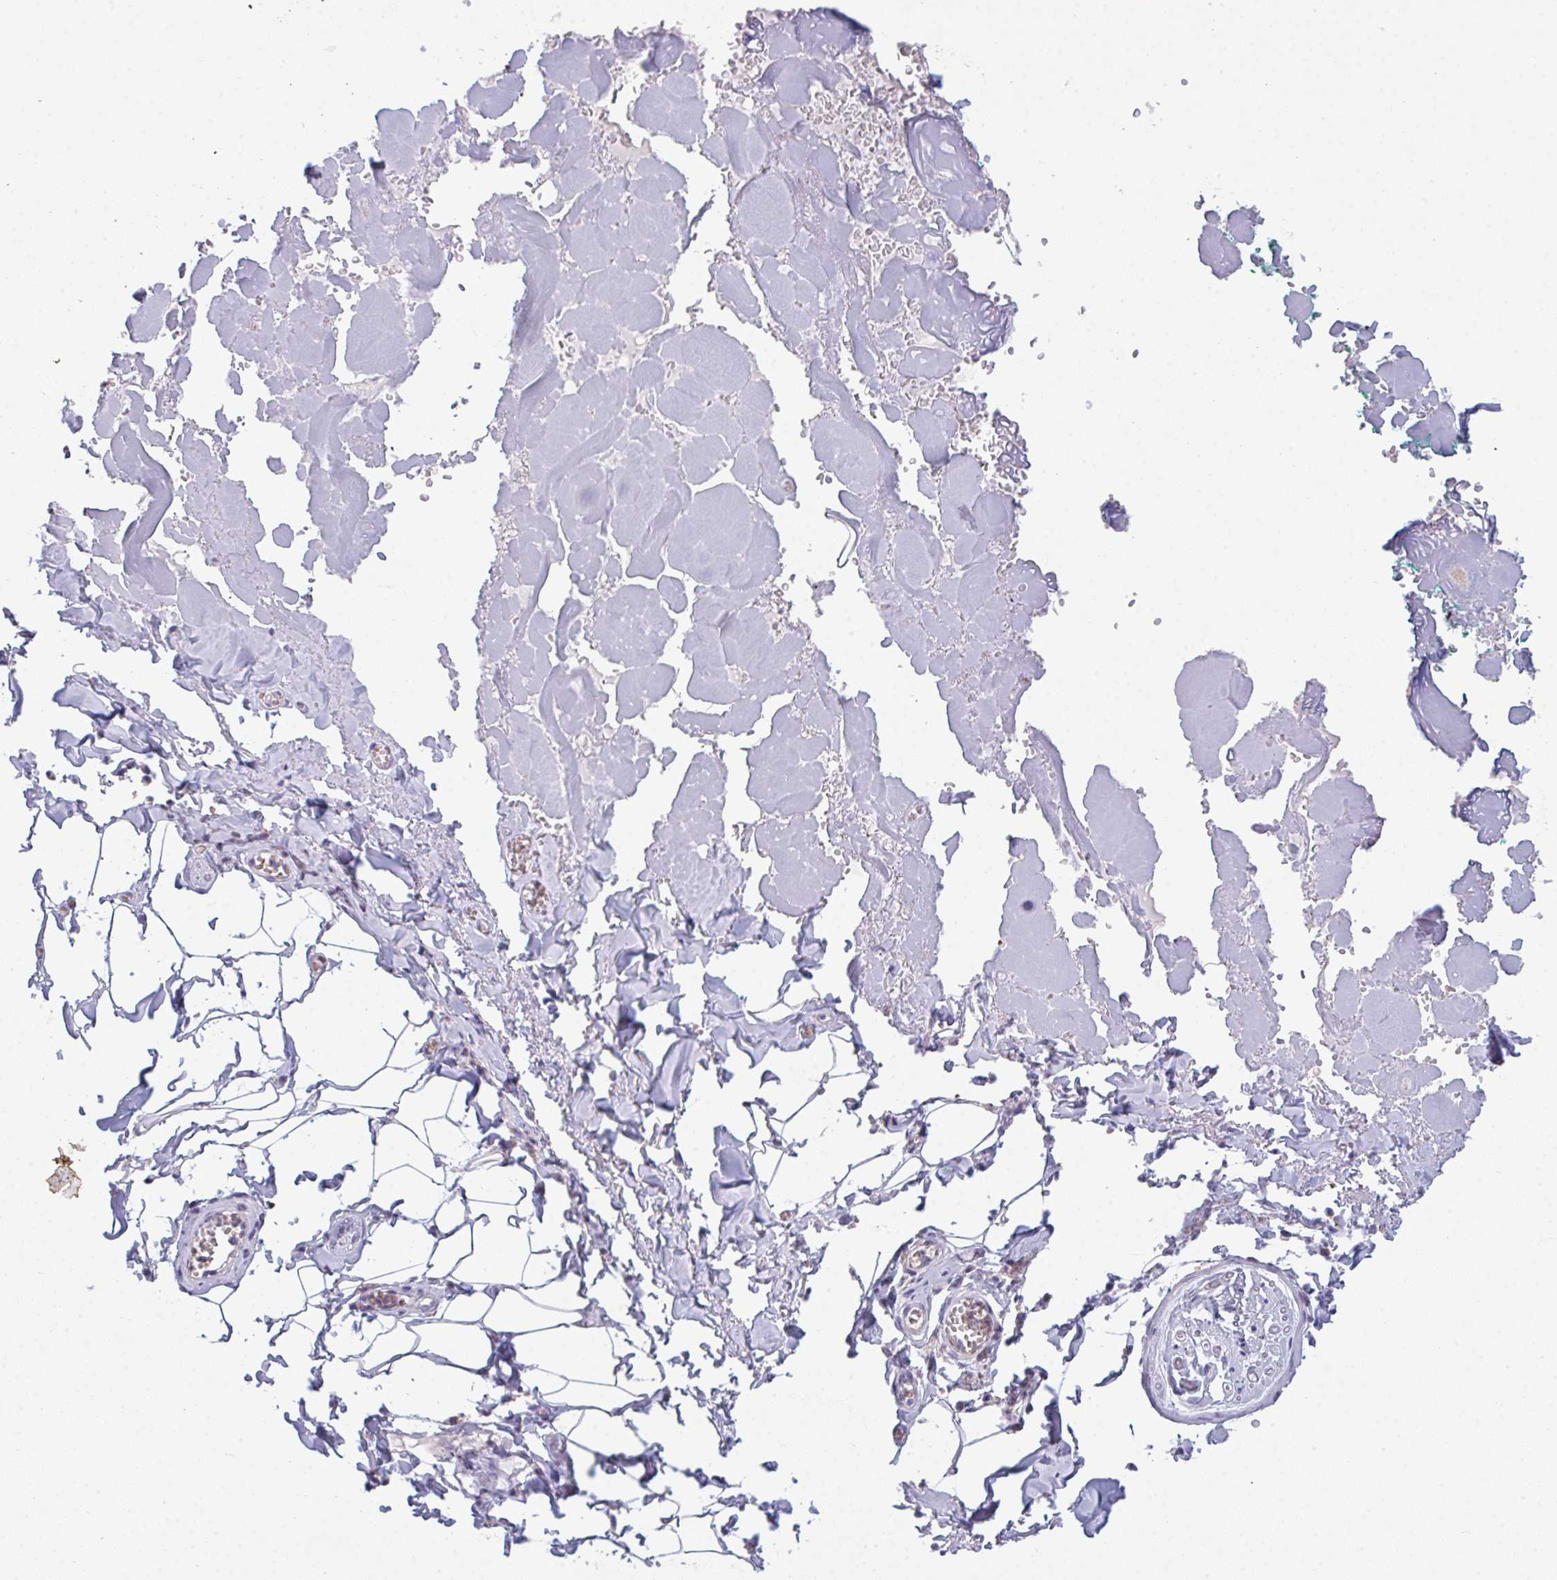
{"staining": {"intensity": "negative", "quantity": "none", "location": "none"}, "tissue": "adipose tissue", "cell_type": "Adipocytes", "image_type": "normal", "snomed": [{"axis": "morphology", "description": "Normal tissue, NOS"}, {"axis": "topography", "description": "Vulva"}, {"axis": "topography", "description": "Peripheral nerve tissue"}], "caption": "Photomicrograph shows no significant protein staining in adipocytes of normal adipose tissue. Brightfield microscopy of immunohistochemistry stained with DAB (brown) and hematoxylin (blue), captured at high magnification.", "gene": "CD80", "patient": {"sex": "female", "age": 66}}